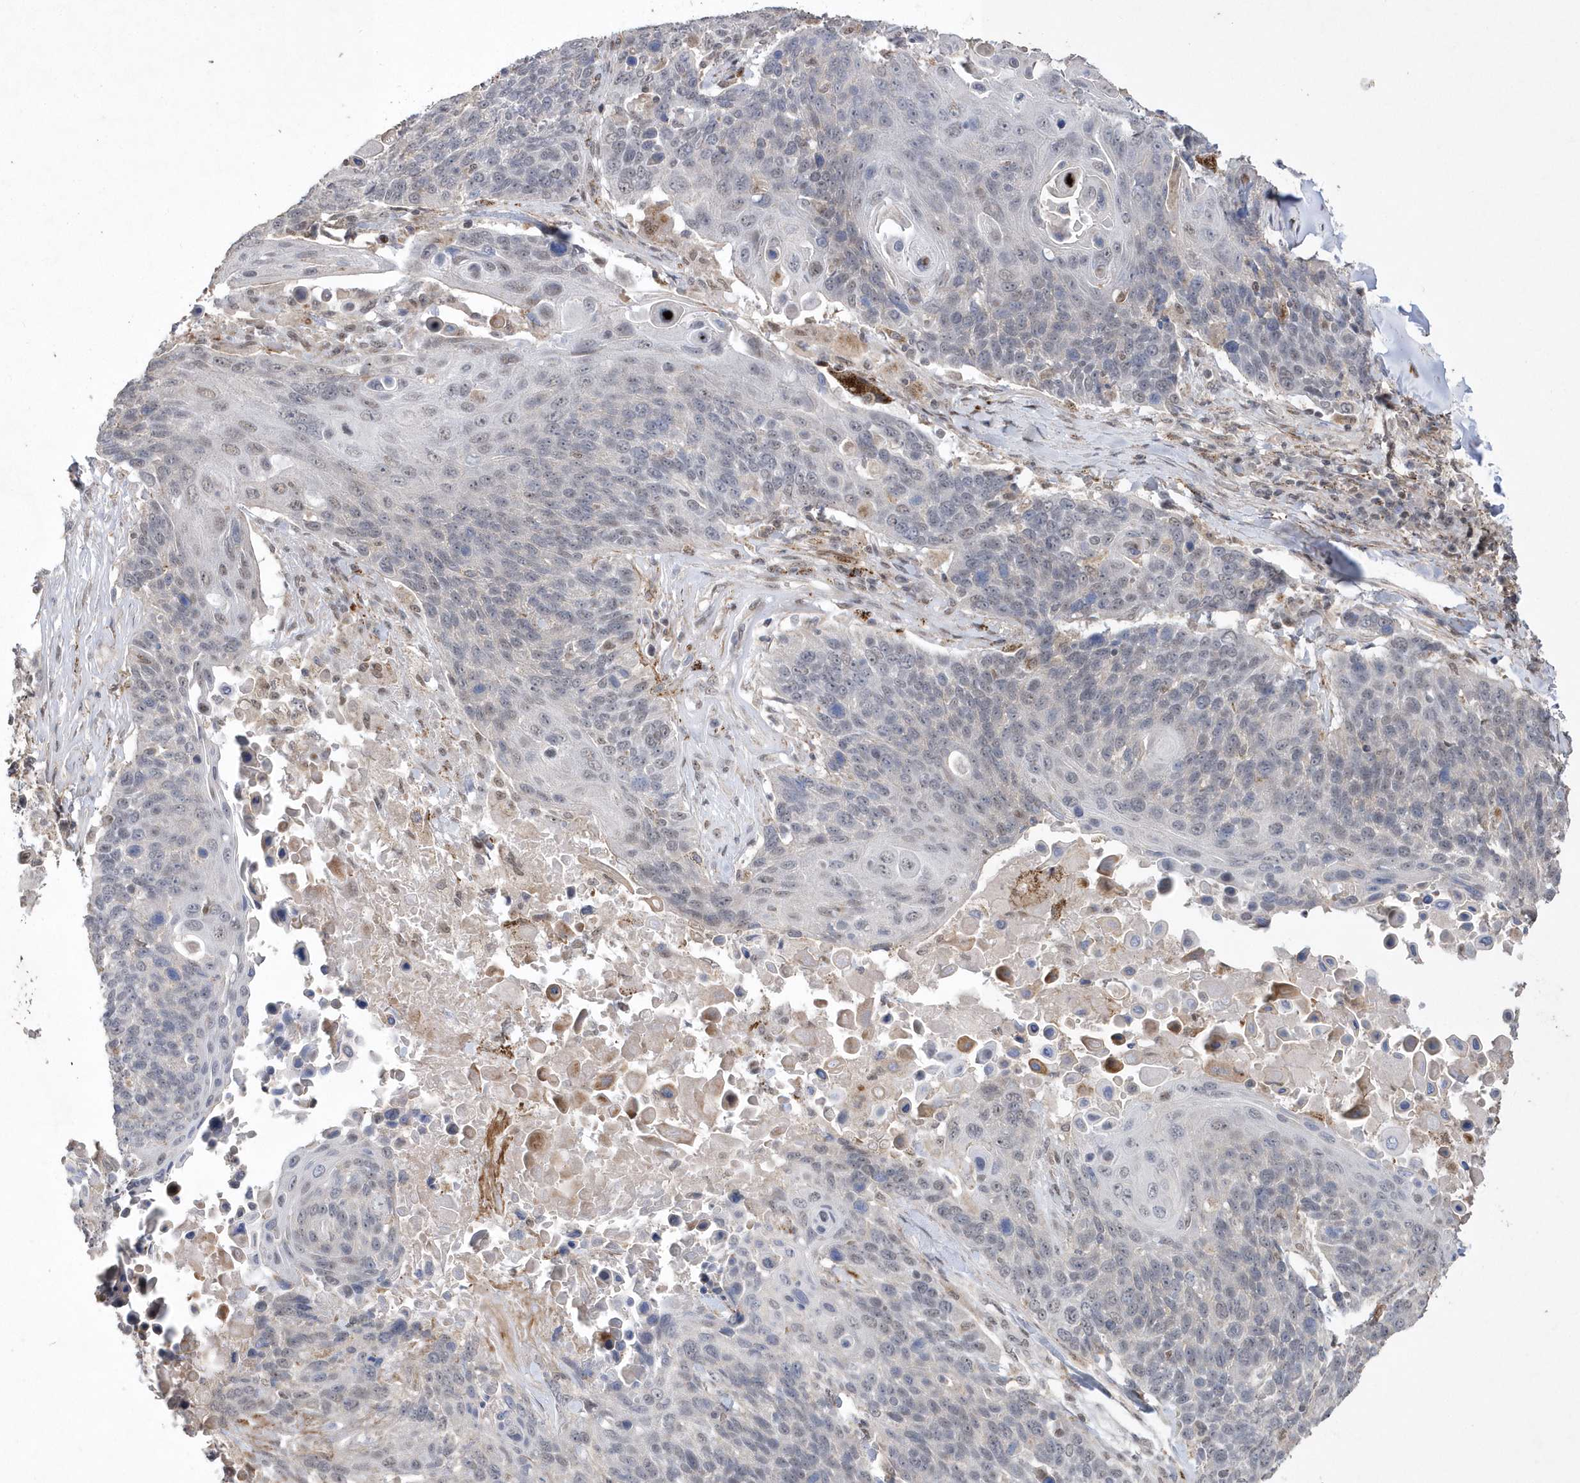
{"staining": {"intensity": "negative", "quantity": "none", "location": "none"}, "tissue": "lung cancer", "cell_type": "Tumor cells", "image_type": "cancer", "snomed": [{"axis": "morphology", "description": "Squamous cell carcinoma, NOS"}, {"axis": "topography", "description": "Lung"}], "caption": "Immunohistochemistry photomicrograph of human lung cancer (squamous cell carcinoma) stained for a protein (brown), which reveals no expression in tumor cells.", "gene": "BOD1L1", "patient": {"sex": "male", "age": 66}}